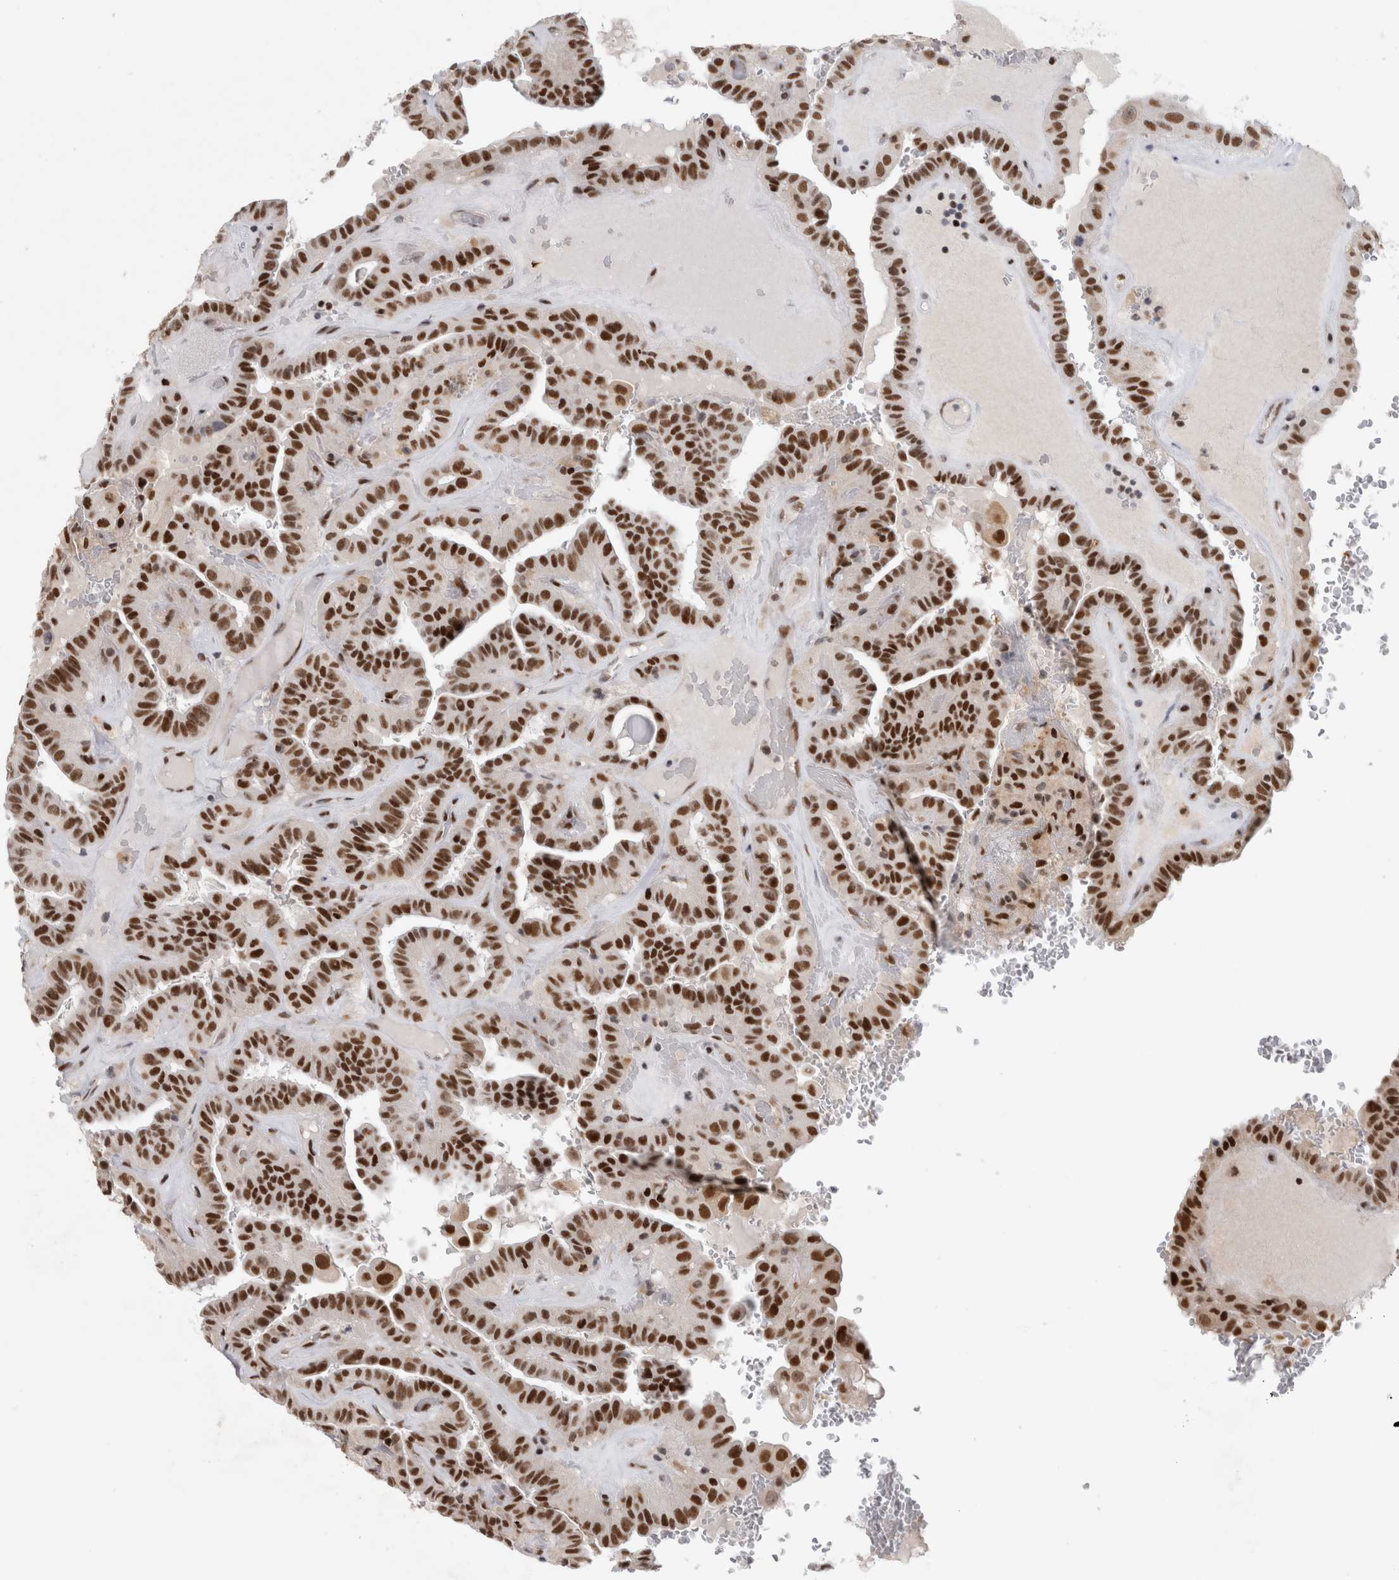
{"staining": {"intensity": "strong", "quantity": ">75%", "location": "nuclear"}, "tissue": "thyroid cancer", "cell_type": "Tumor cells", "image_type": "cancer", "snomed": [{"axis": "morphology", "description": "Papillary adenocarcinoma, NOS"}, {"axis": "topography", "description": "Thyroid gland"}], "caption": "Protein expression analysis of human thyroid cancer (papillary adenocarcinoma) reveals strong nuclear positivity in about >75% of tumor cells. (Stains: DAB in brown, nuclei in blue, Microscopy: brightfield microscopy at high magnification).", "gene": "SRARP", "patient": {"sex": "male", "age": 77}}